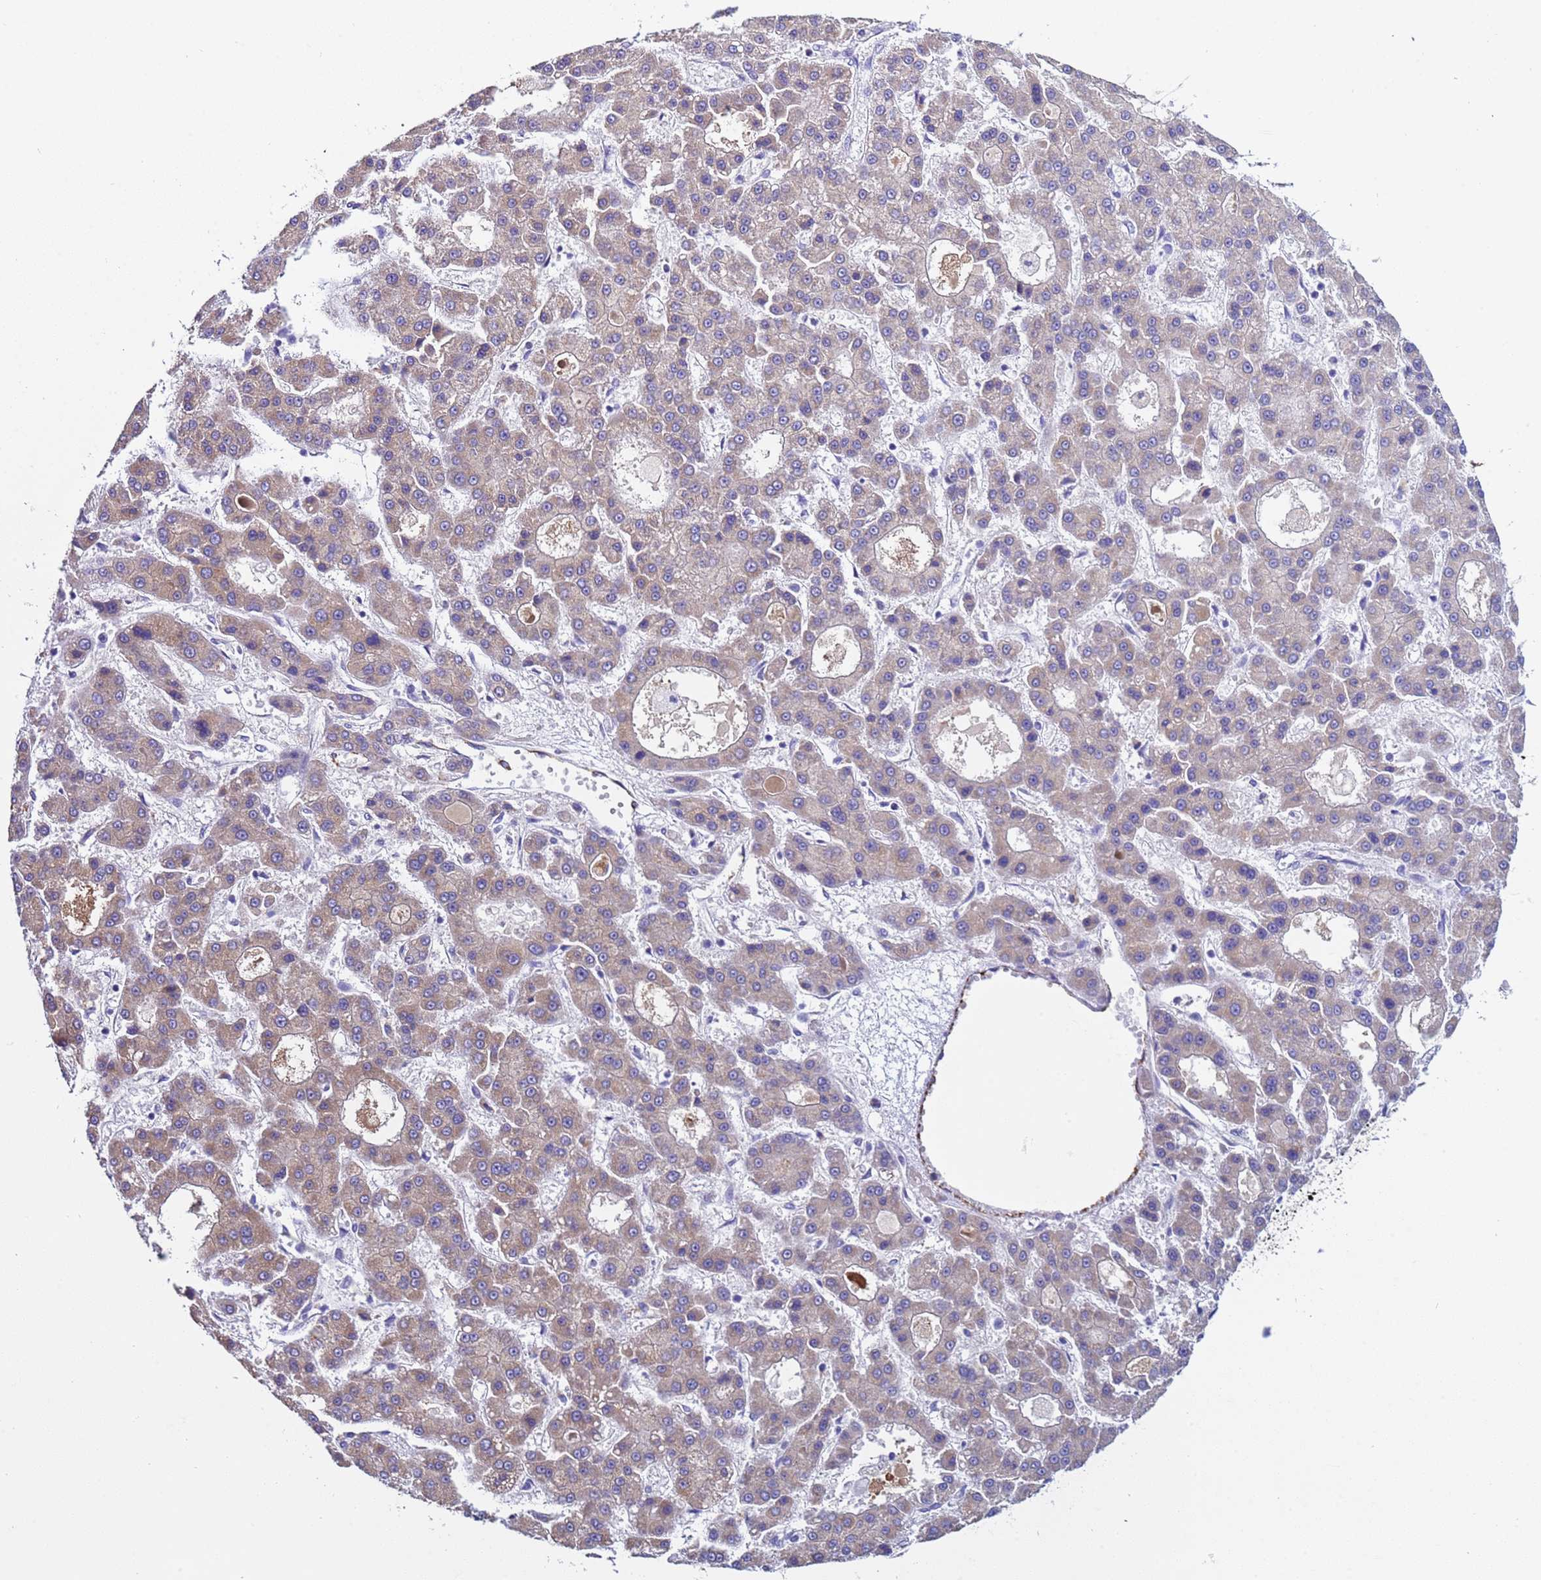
{"staining": {"intensity": "weak", "quantity": "25%-75%", "location": "cytoplasmic/membranous"}, "tissue": "liver cancer", "cell_type": "Tumor cells", "image_type": "cancer", "snomed": [{"axis": "morphology", "description": "Carcinoma, Hepatocellular, NOS"}, {"axis": "topography", "description": "Liver"}], "caption": "A histopathology image showing weak cytoplasmic/membranous staining in approximately 25%-75% of tumor cells in liver cancer (hepatocellular carcinoma), as visualized by brown immunohistochemical staining.", "gene": "ZNF248", "patient": {"sex": "male", "age": 70}}